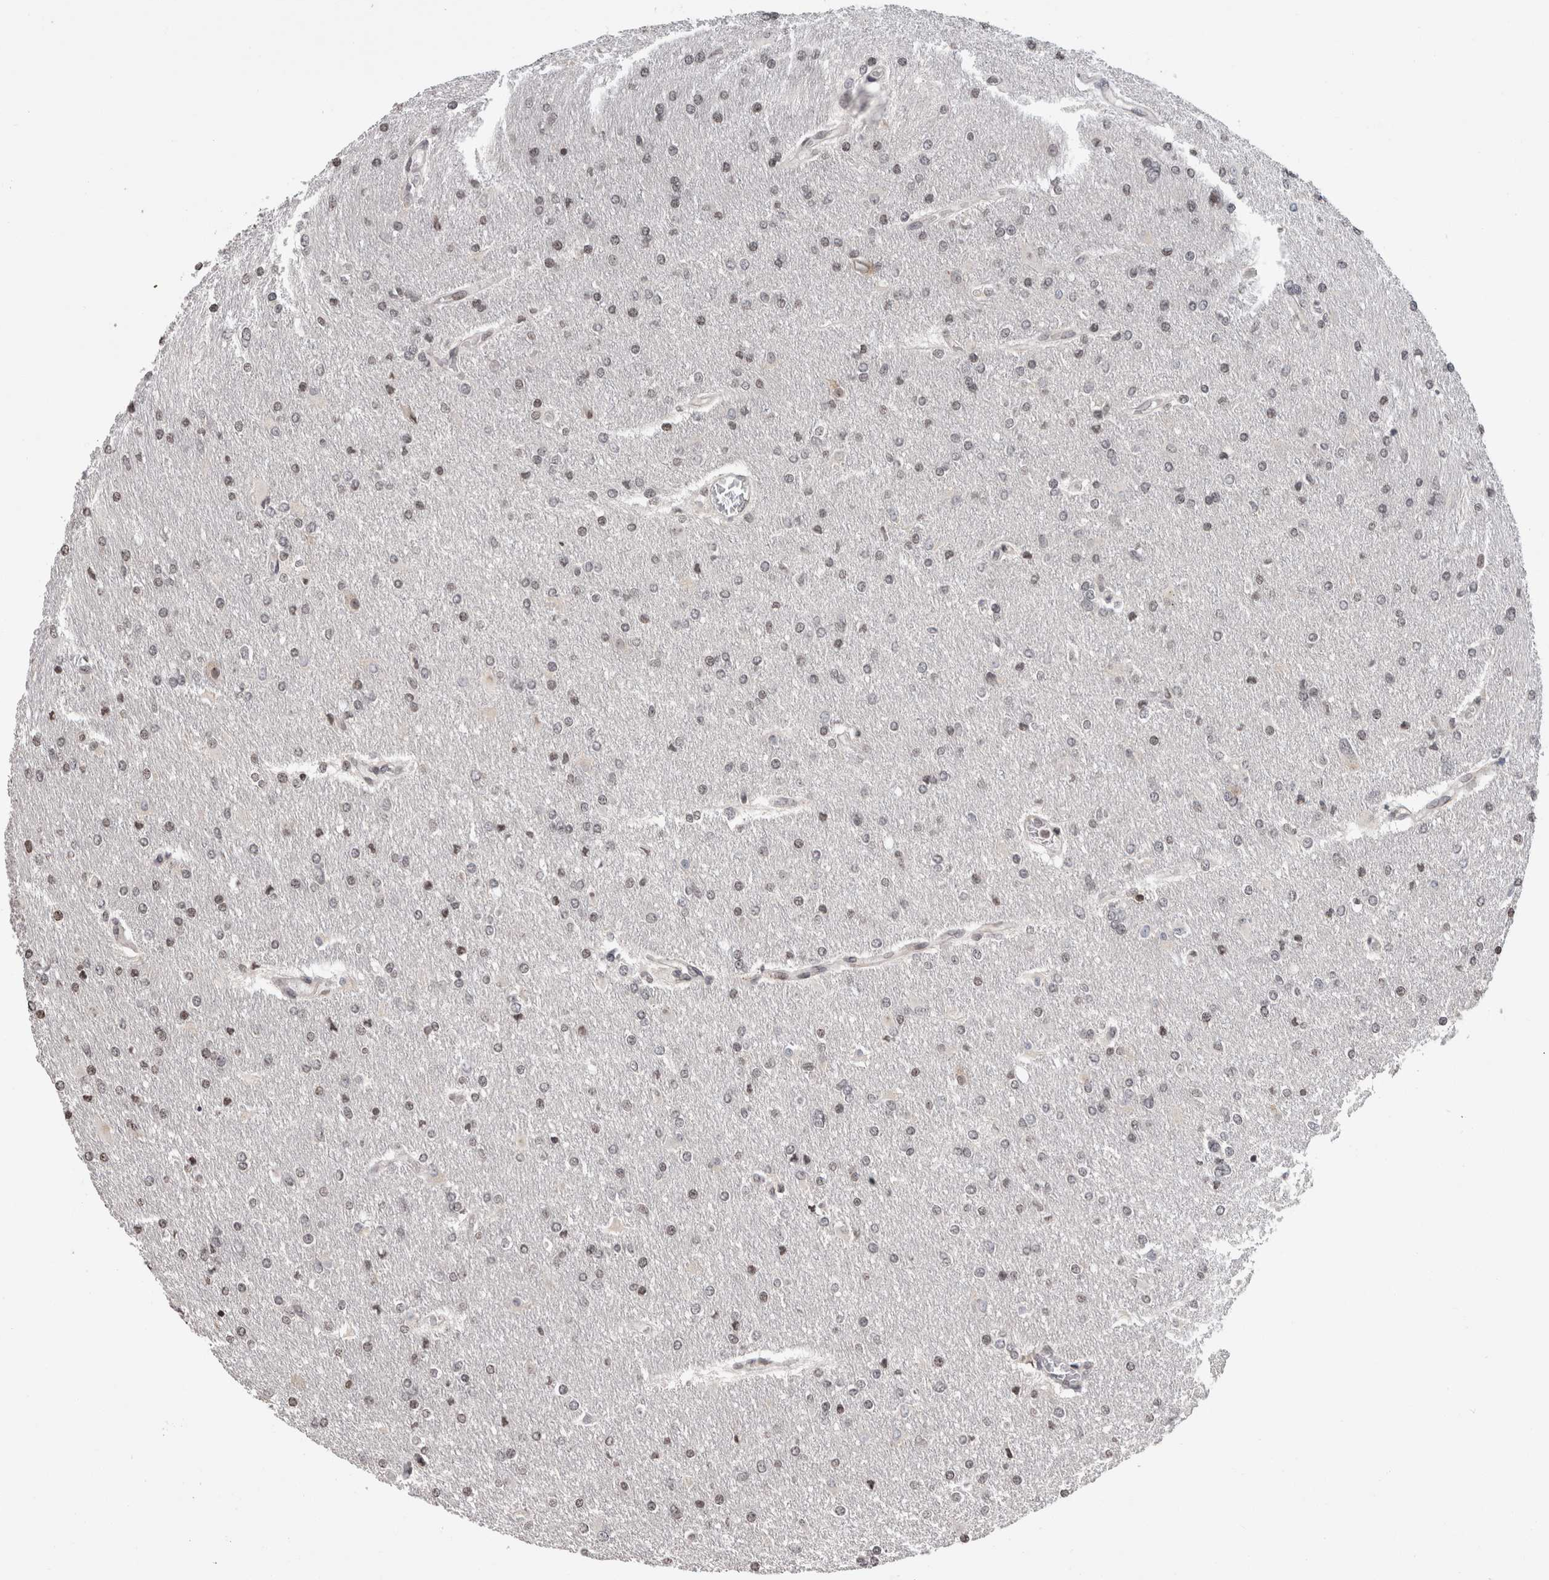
{"staining": {"intensity": "weak", "quantity": "<25%", "location": "nuclear"}, "tissue": "glioma", "cell_type": "Tumor cells", "image_type": "cancer", "snomed": [{"axis": "morphology", "description": "Glioma, malignant, High grade"}, {"axis": "topography", "description": "Cerebral cortex"}], "caption": "Tumor cells are negative for brown protein staining in glioma. (DAB (3,3'-diaminobenzidine) IHC, high magnification).", "gene": "ZBTB11", "patient": {"sex": "female", "age": 36}}